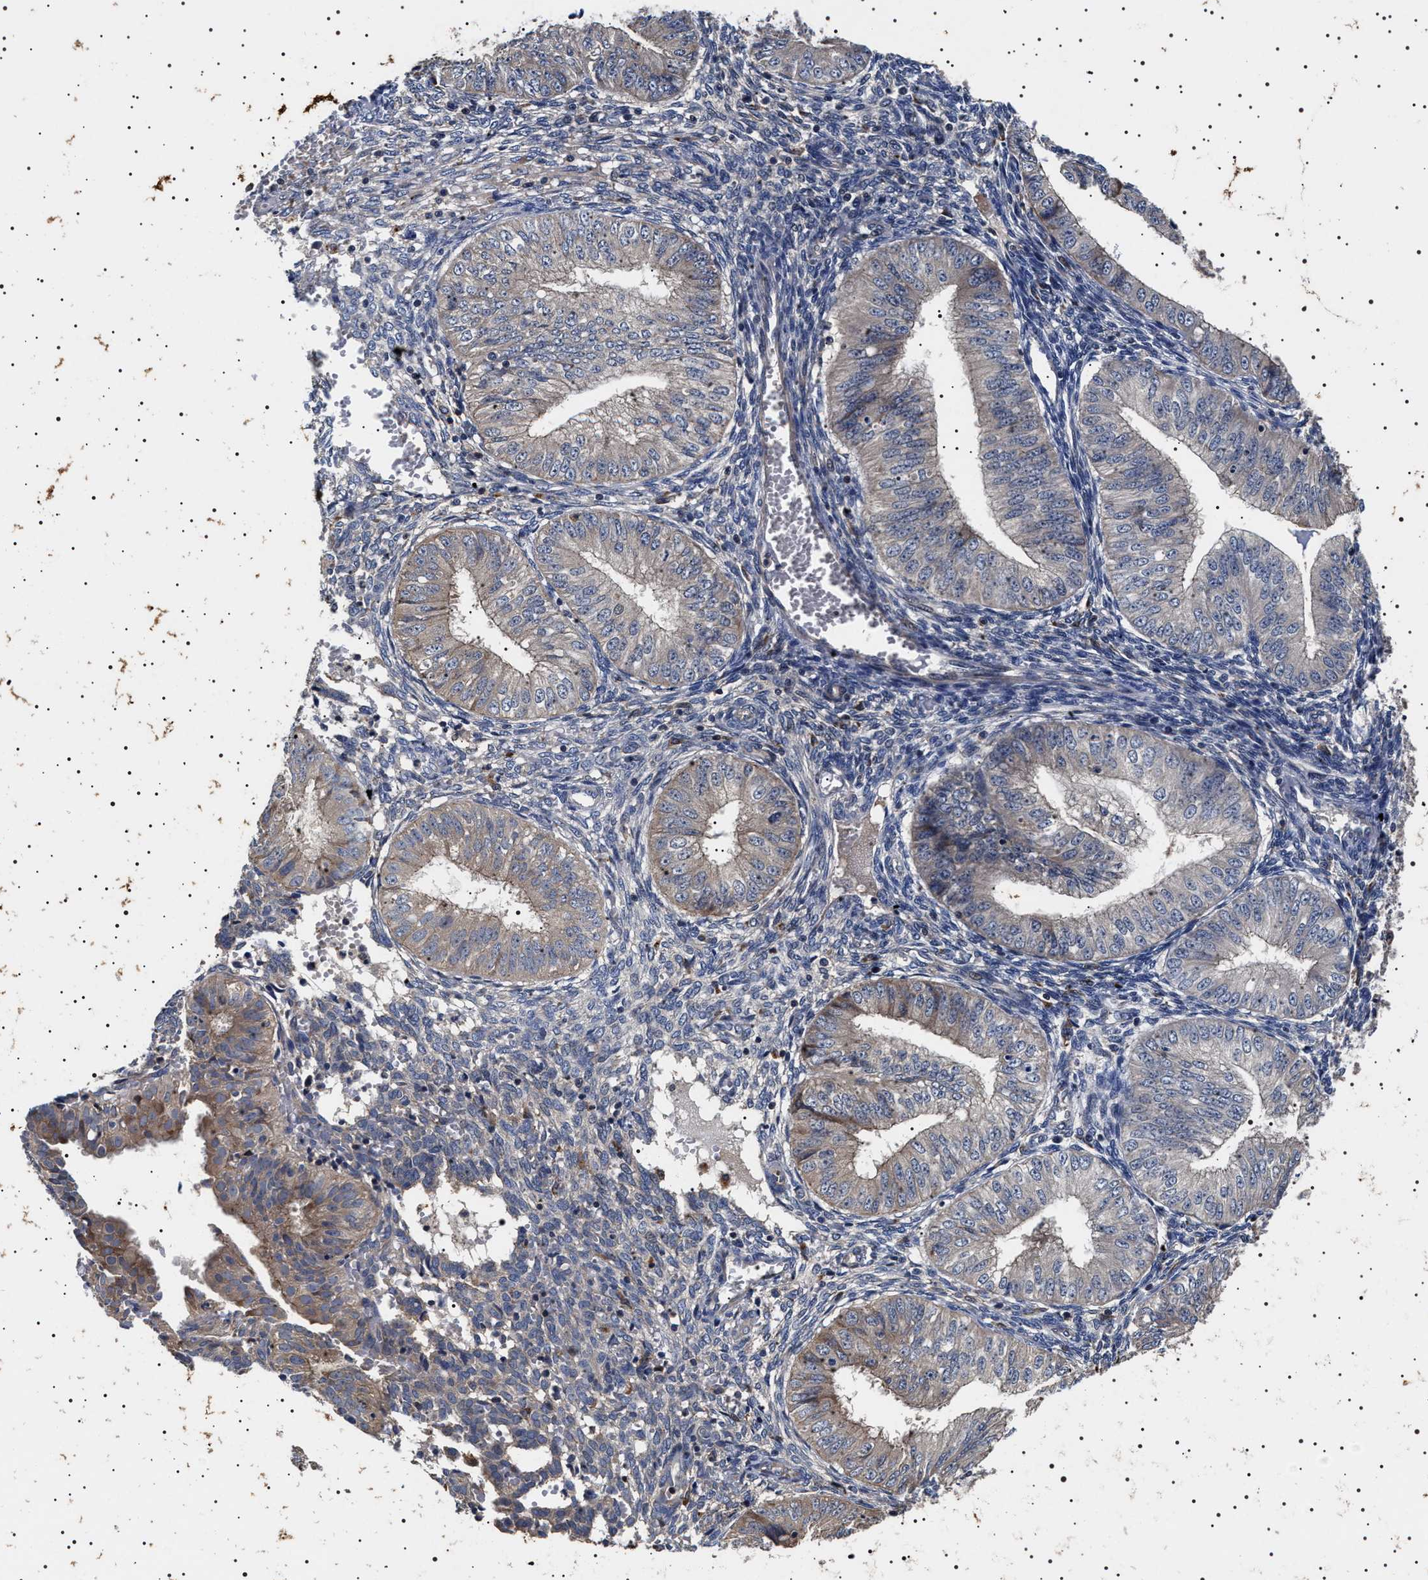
{"staining": {"intensity": "weak", "quantity": "<25%", "location": "cytoplasmic/membranous"}, "tissue": "endometrial cancer", "cell_type": "Tumor cells", "image_type": "cancer", "snomed": [{"axis": "morphology", "description": "Normal tissue, NOS"}, {"axis": "morphology", "description": "Adenocarcinoma, NOS"}, {"axis": "topography", "description": "Endometrium"}], "caption": "Immunohistochemical staining of human endometrial adenocarcinoma exhibits no significant expression in tumor cells. Nuclei are stained in blue.", "gene": "SLC4A7", "patient": {"sex": "female", "age": 53}}